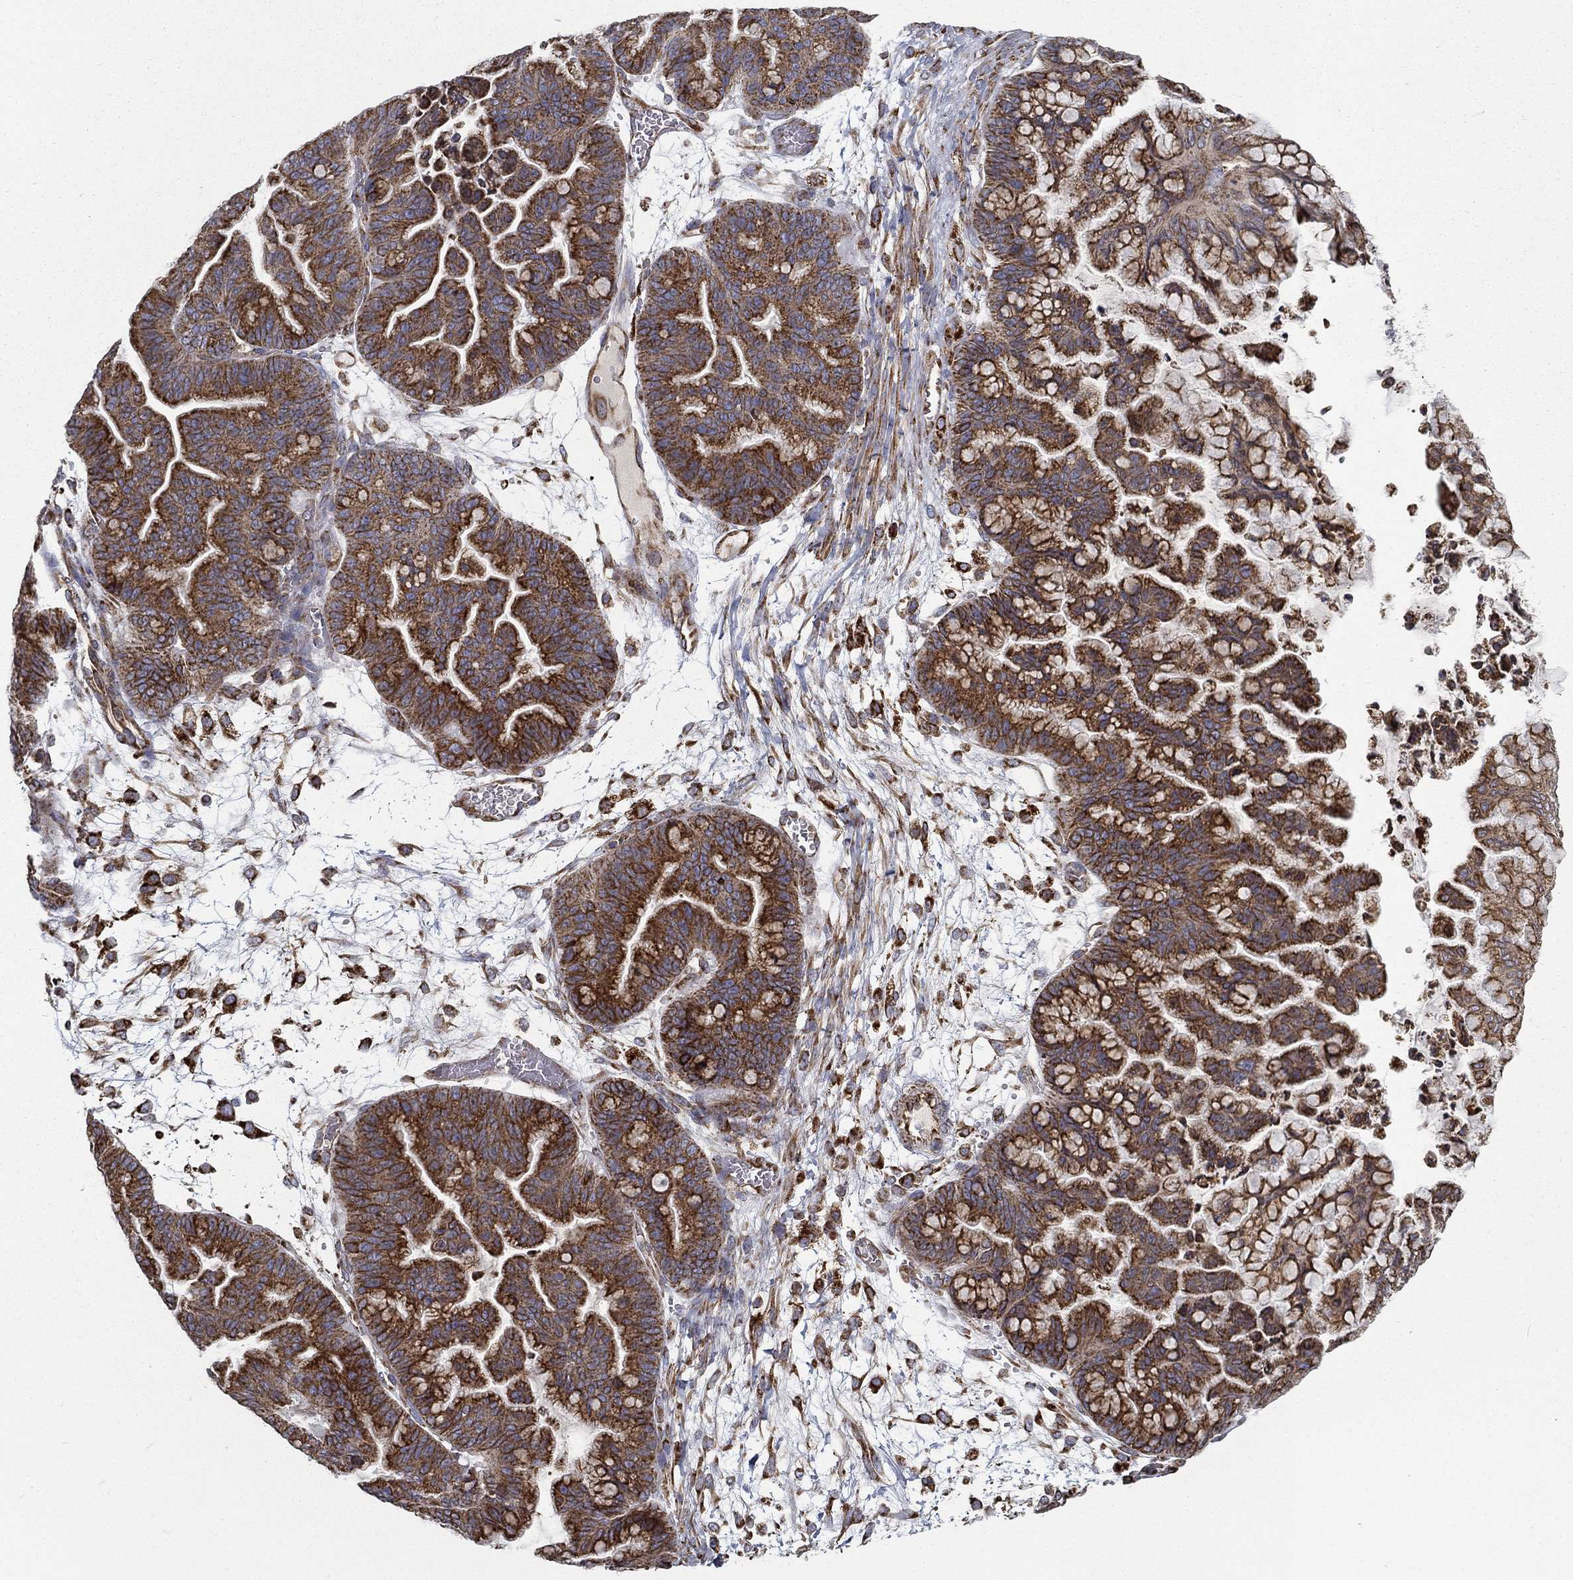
{"staining": {"intensity": "strong", "quantity": ">75%", "location": "cytoplasmic/membranous"}, "tissue": "ovarian cancer", "cell_type": "Tumor cells", "image_type": "cancer", "snomed": [{"axis": "morphology", "description": "Cystadenocarcinoma, mucinous, NOS"}, {"axis": "topography", "description": "Ovary"}], "caption": "Immunohistochemical staining of ovarian mucinous cystadenocarcinoma demonstrates high levels of strong cytoplasmic/membranous protein positivity in approximately >75% of tumor cells. (IHC, brightfield microscopy, high magnification).", "gene": "MT-CYB", "patient": {"sex": "female", "age": 67}}